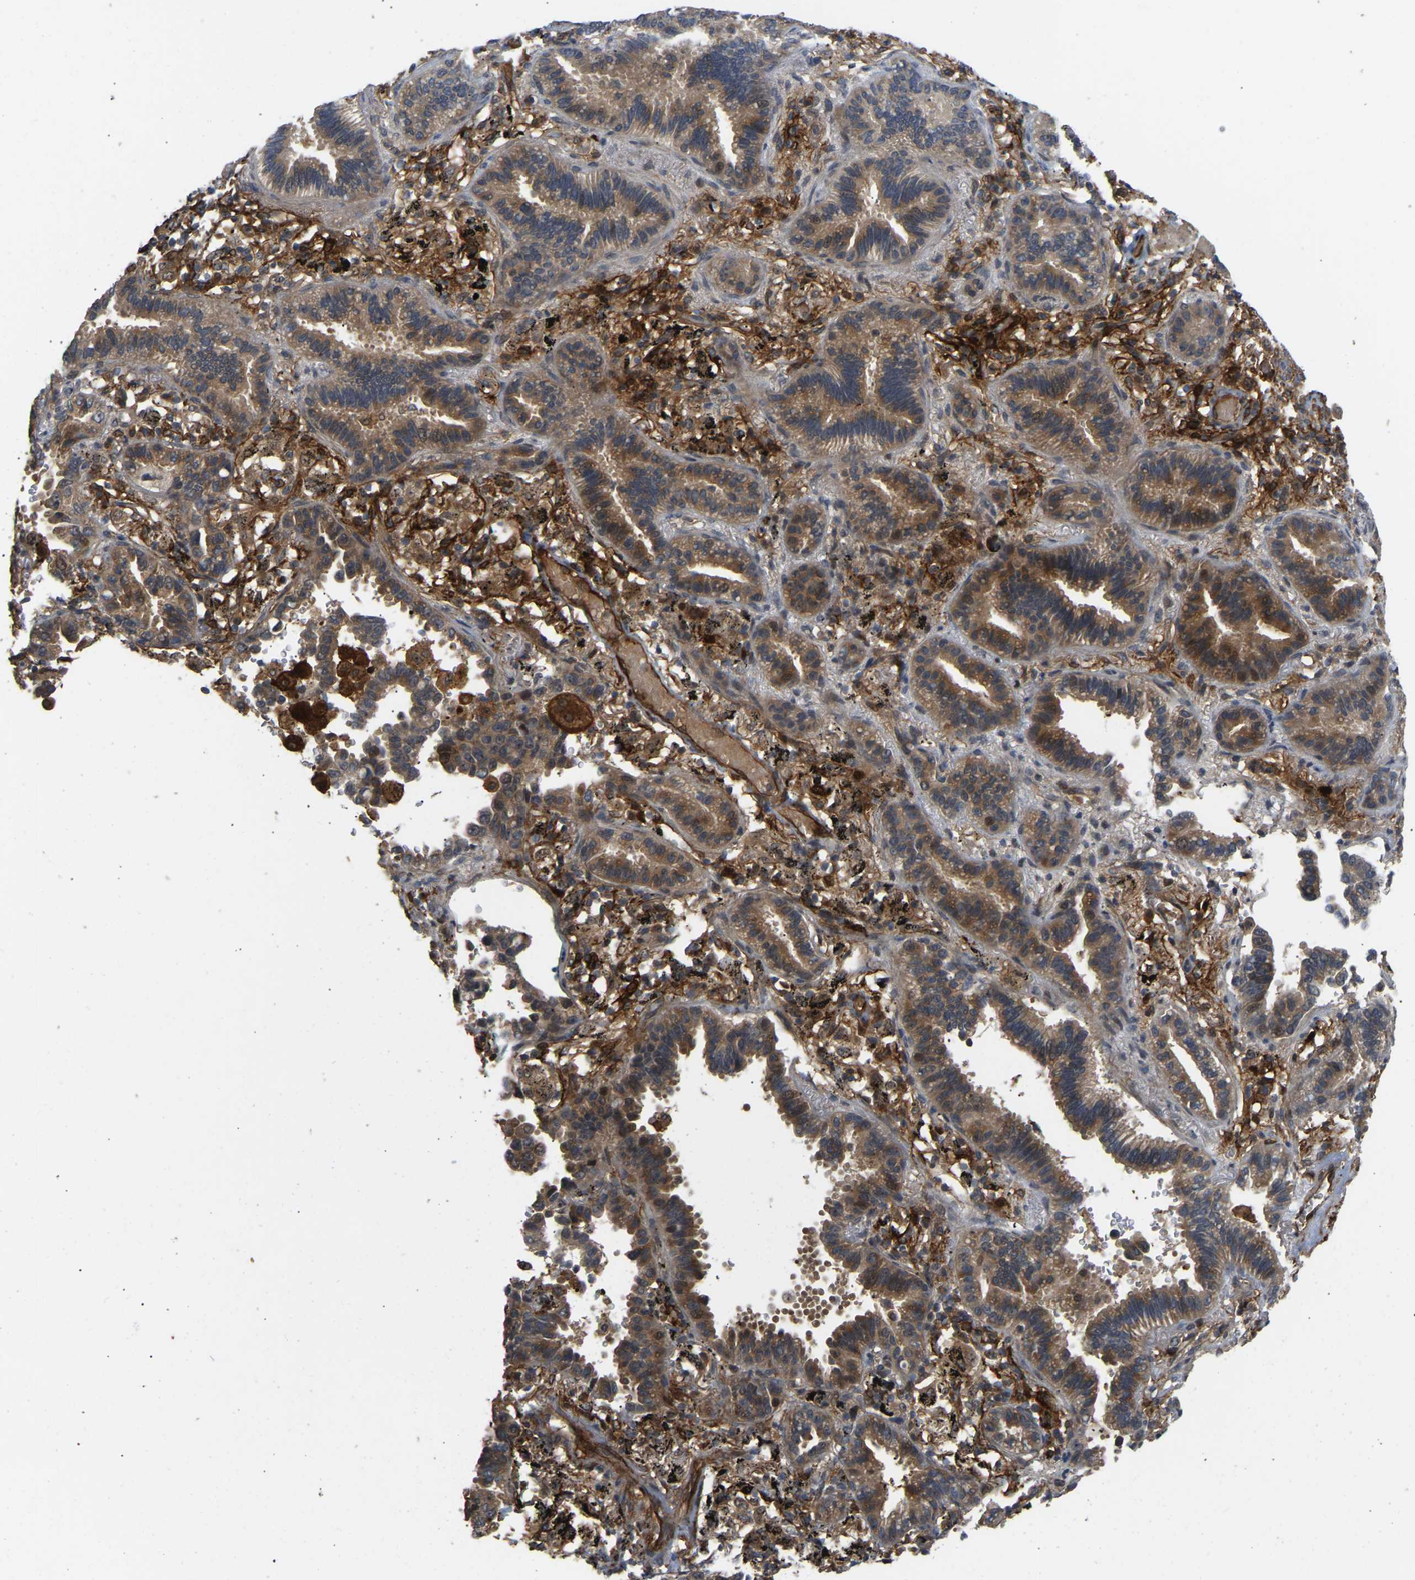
{"staining": {"intensity": "moderate", "quantity": "25%-75%", "location": "cytoplasmic/membranous"}, "tissue": "lung cancer", "cell_type": "Tumor cells", "image_type": "cancer", "snomed": [{"axis": "morphology", "description": "Normal tissue, NOS"}, {"axis": "morphology", "description": "Adenocarcinoma, NOS"}, {"axis": "topography", "description": "Lung"}], "caption": "Immunohistochemistry (IHC) of lung cancer exhibits medium levels of moderate cytoplasmic/membranous expression in approximately 25%-75% of tumor cells.", "gene": "LIMK2", "patient": {"sex": "male", "age": 59}}